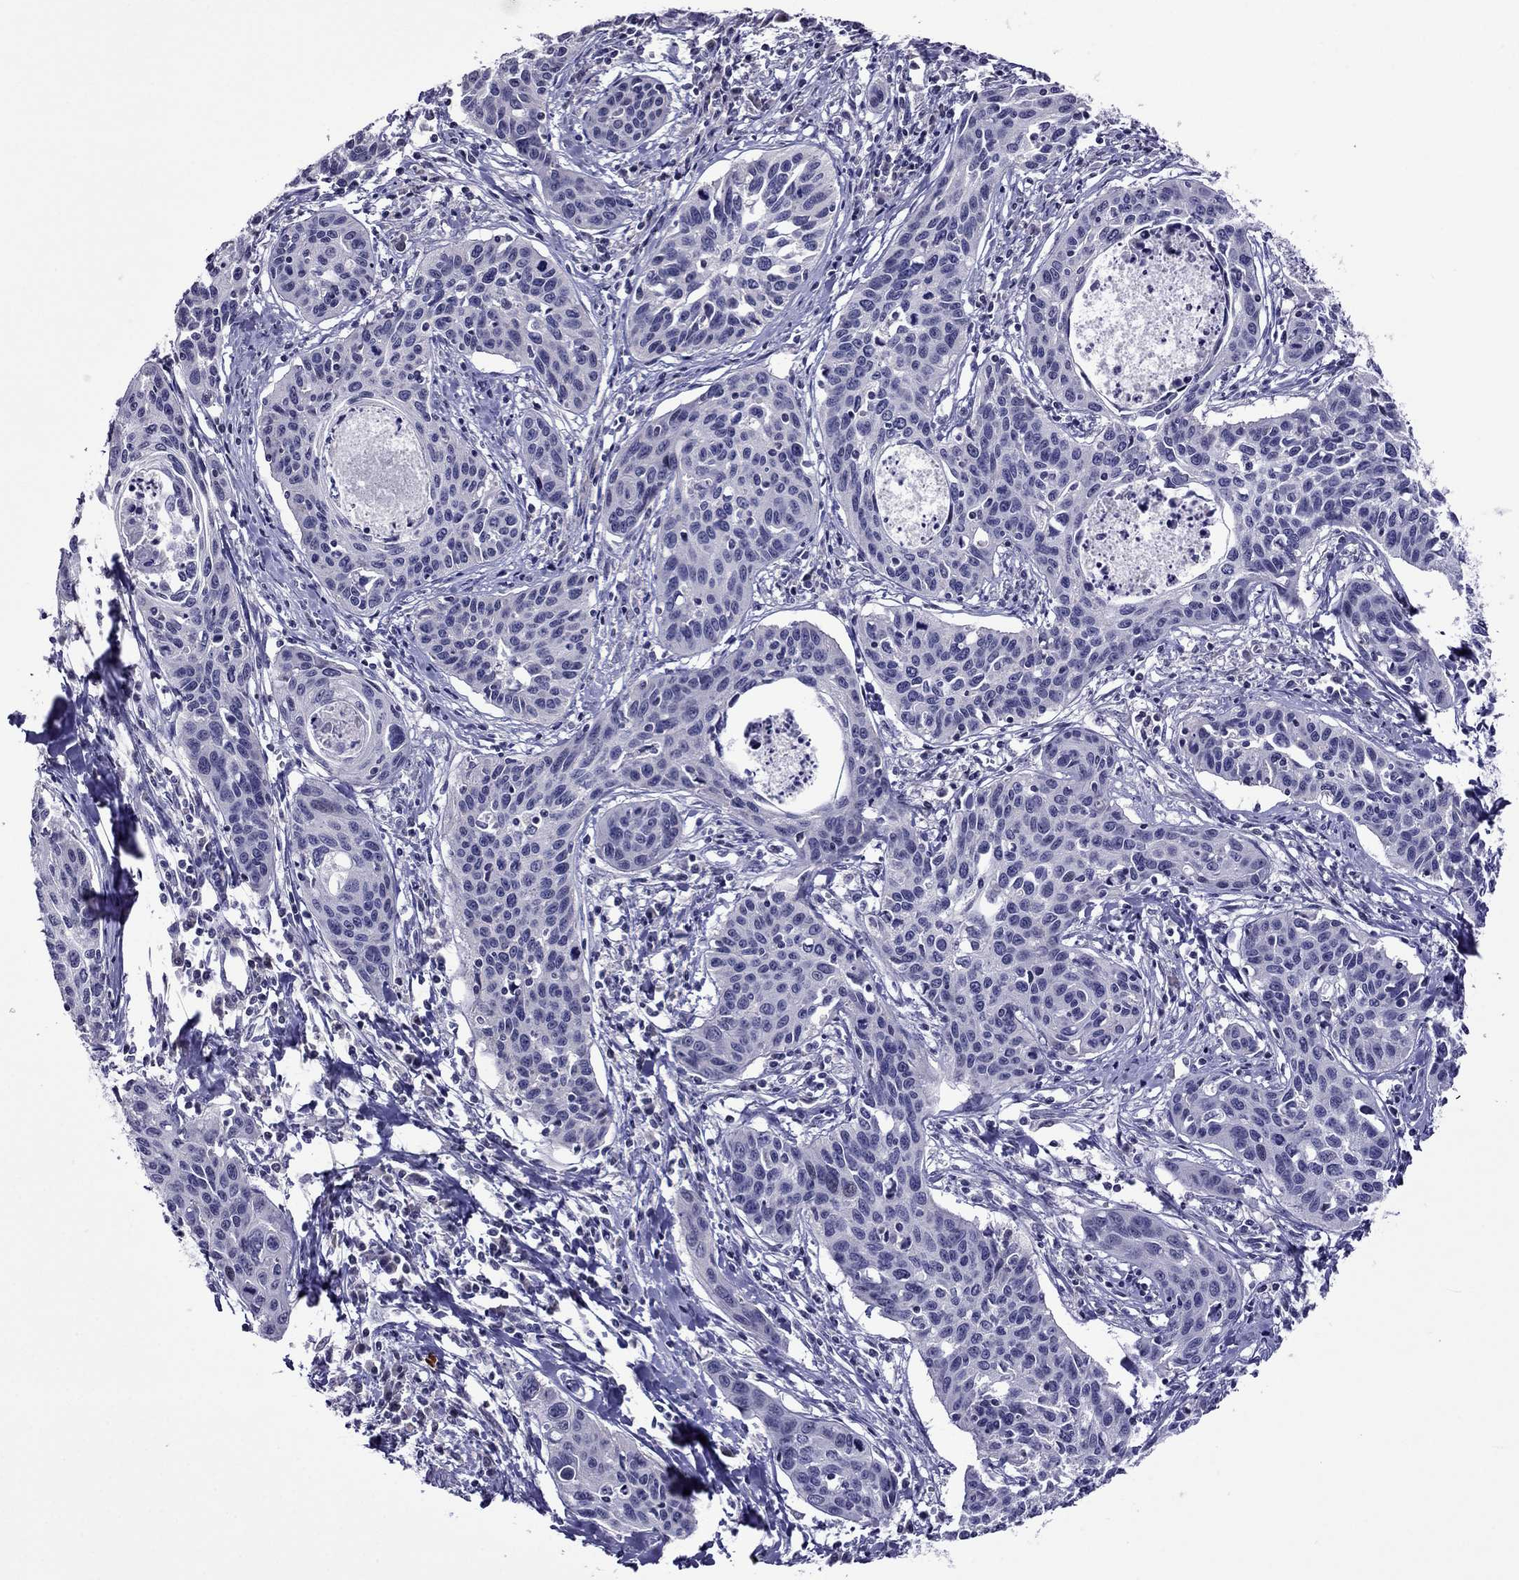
{"staining": {"intensity": "negative", "quantity": "none", "location": "none"}, "tissue": "cervical cancer", "cell_type": "Tumor cells", "image_type": "cancer", "snomed": [{"axis": "morphology", "description": "Squamous cell carcinoma, NOS"}, {"axis": "topography", "description": "Cervix"}], "caption": "This image is of cervical squamous cell carcinoma stained with IHC to label a protein in brown with the nuclei are counter-stained blue. There is no positivity in tumor cells.", "gene": "SPTBN4", "patient": {"sex": "female", "age": 31}}